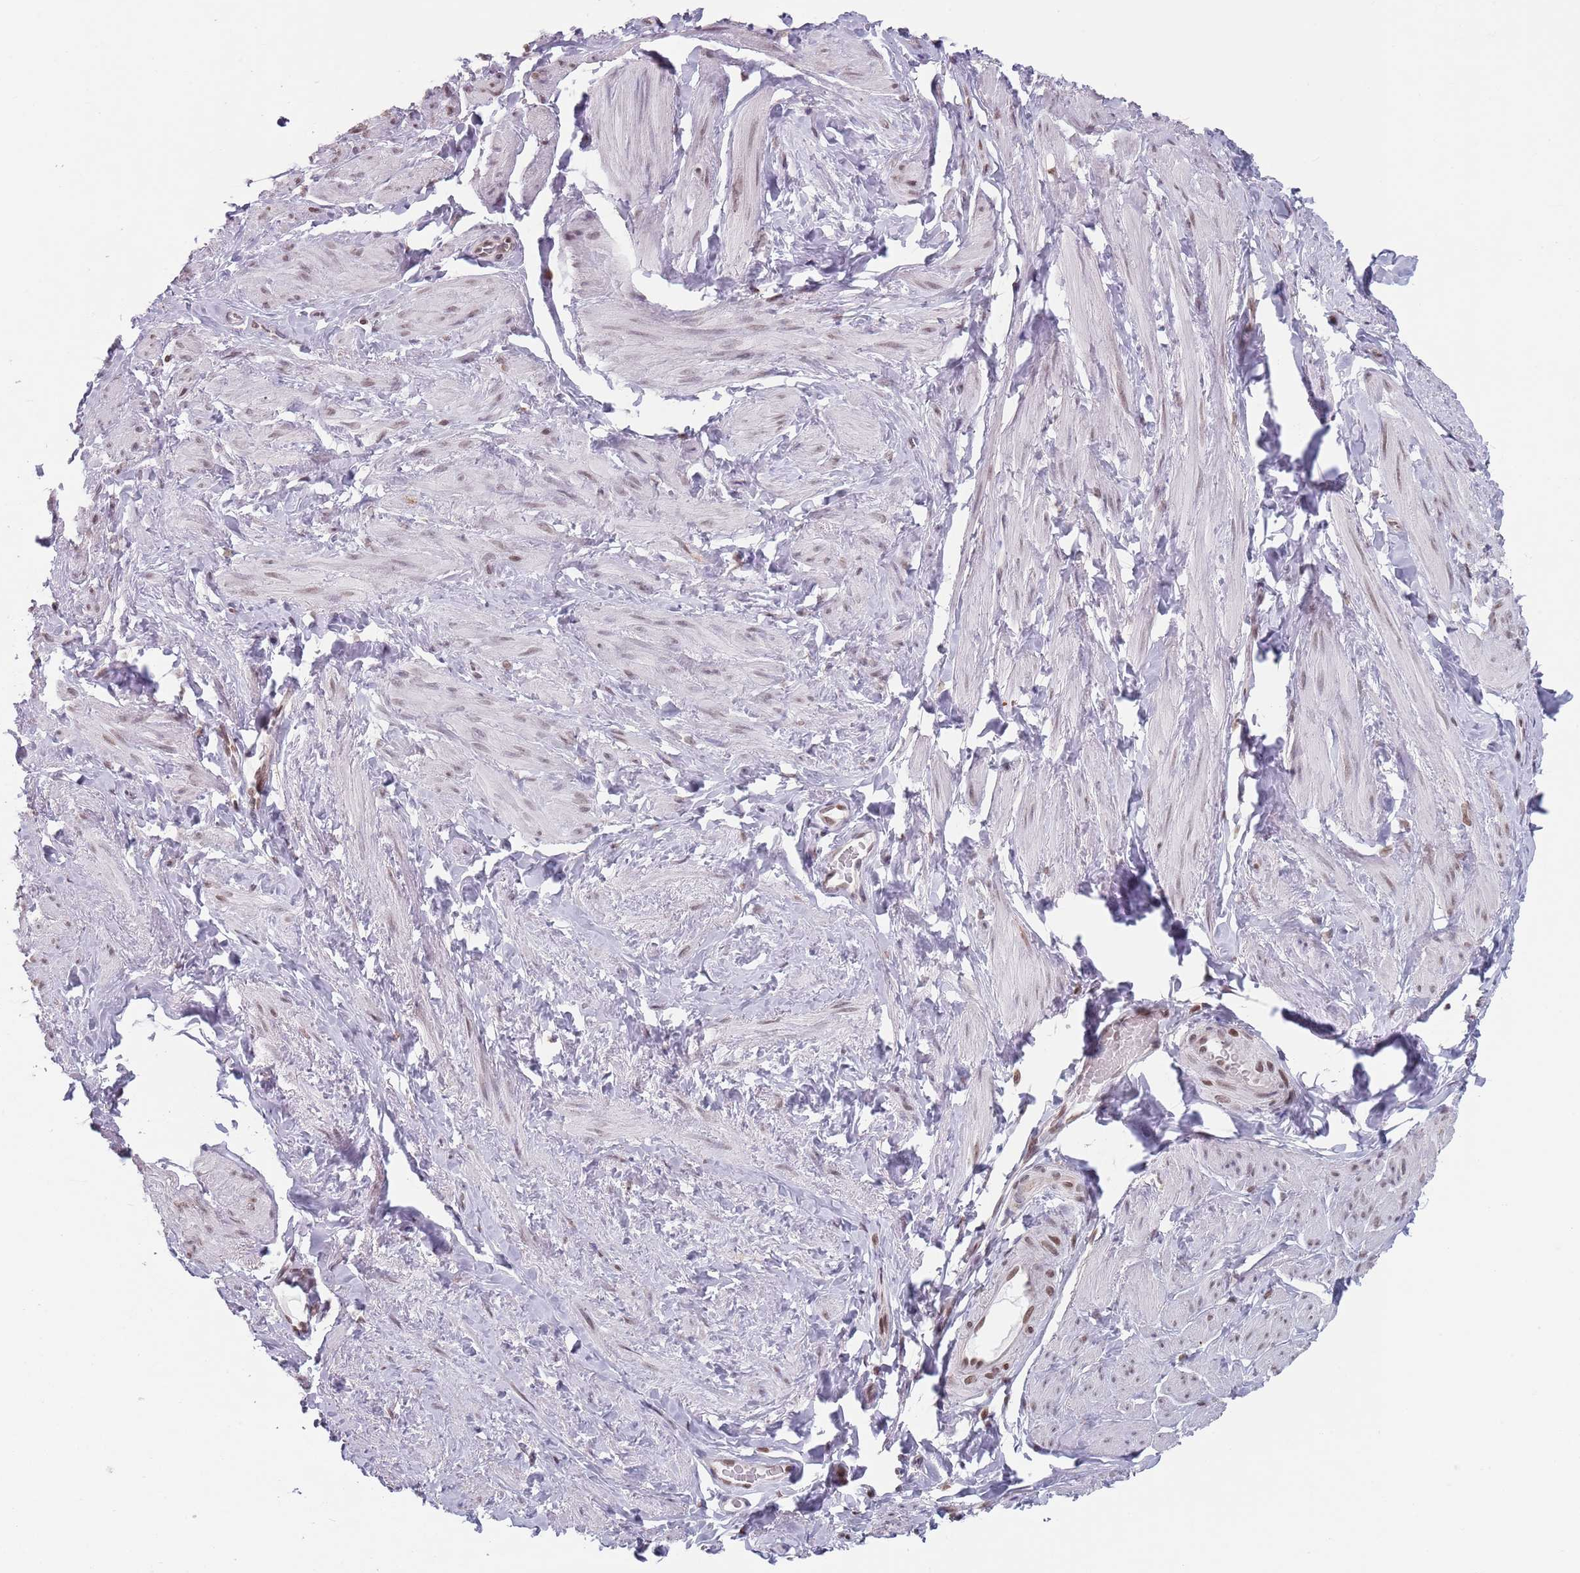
{"staining": {"intensity": "negative", "quantity": "none", "location": "none"}, "tissue": "smooth muscle", "cell_type": "Smooth muscle cells", "image_type": "normal", "snomed": [{"axis": "morphology", "description": "Normal tissue, NOS"}, {"axis": "topography", "description": "Smooth muscle"}, {"axis": "topography", "description": "Peripheral nerve tissue"}], "caption": "The image exhibits no staining of smooth muscle cells in benign smooth muscle.", "gene": "MFSD12", "patient": {"sex": "male", "age": 69}}